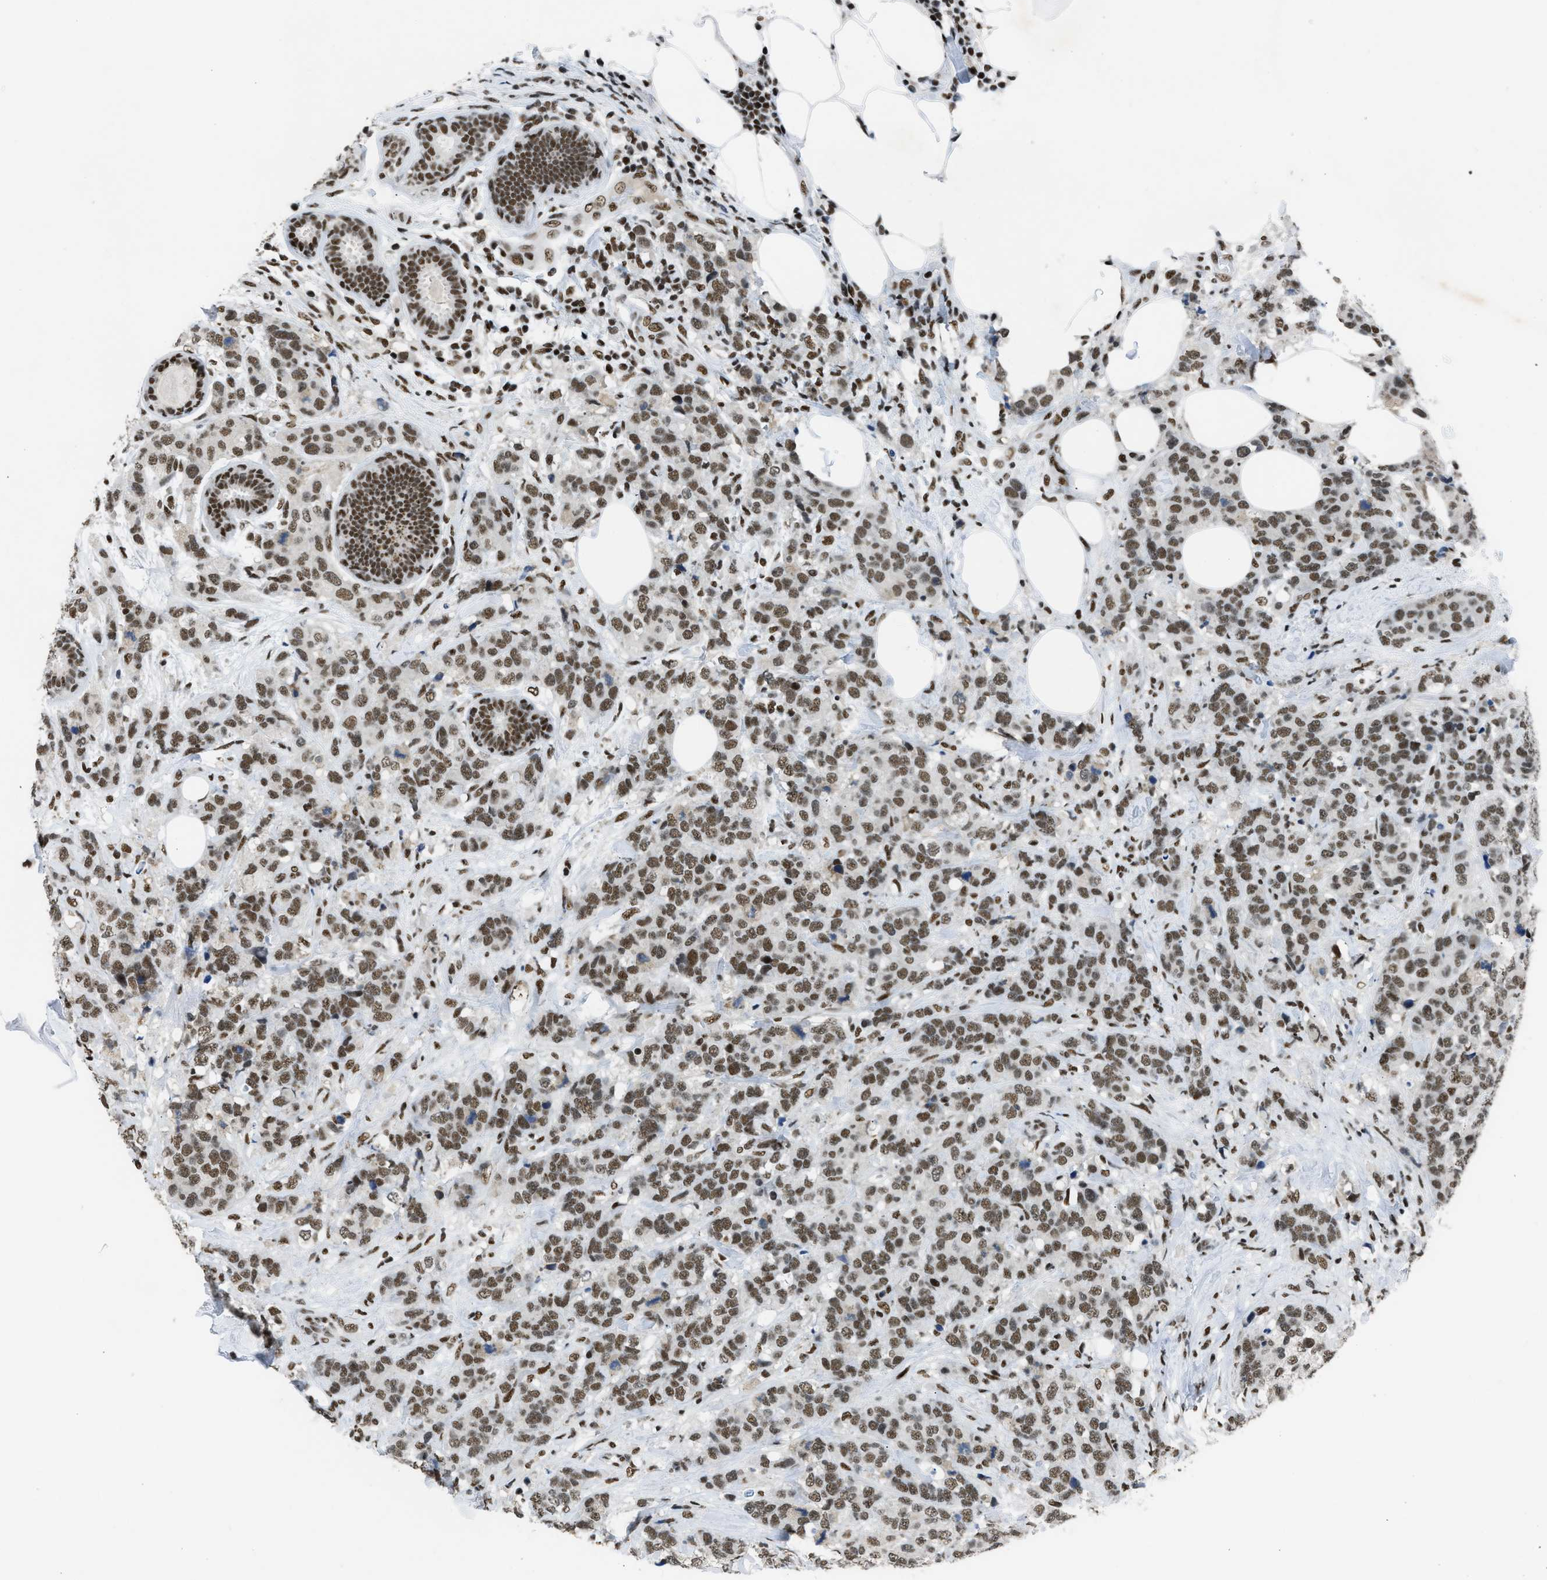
{"staining": {"intensity": "moderate", "quantity": ">75%", "location": "nuclear"}, "tissue": "breast cancer", "cell_type": "Tumor cells", "image_type": "cancer", "snomed": [{"axis": "morphology", "description": "Lobular carcinoma"}, {"axis": "topography", "description": "Breast"}], "caption": "Immunohistochemistry (IHC) staining of breast cancer (lobular carcinoma), which exhibits medium levels of moderate nuclear expression in about >75% of tumor cells indicating moderate nuclear protein staining. The staining was performed using DAB (brown) for protein detection and nuclei were counterstained in hematoxylin (blue).", "gene": "SCAF4", "patient": {"sex": "female", "age": 59}}